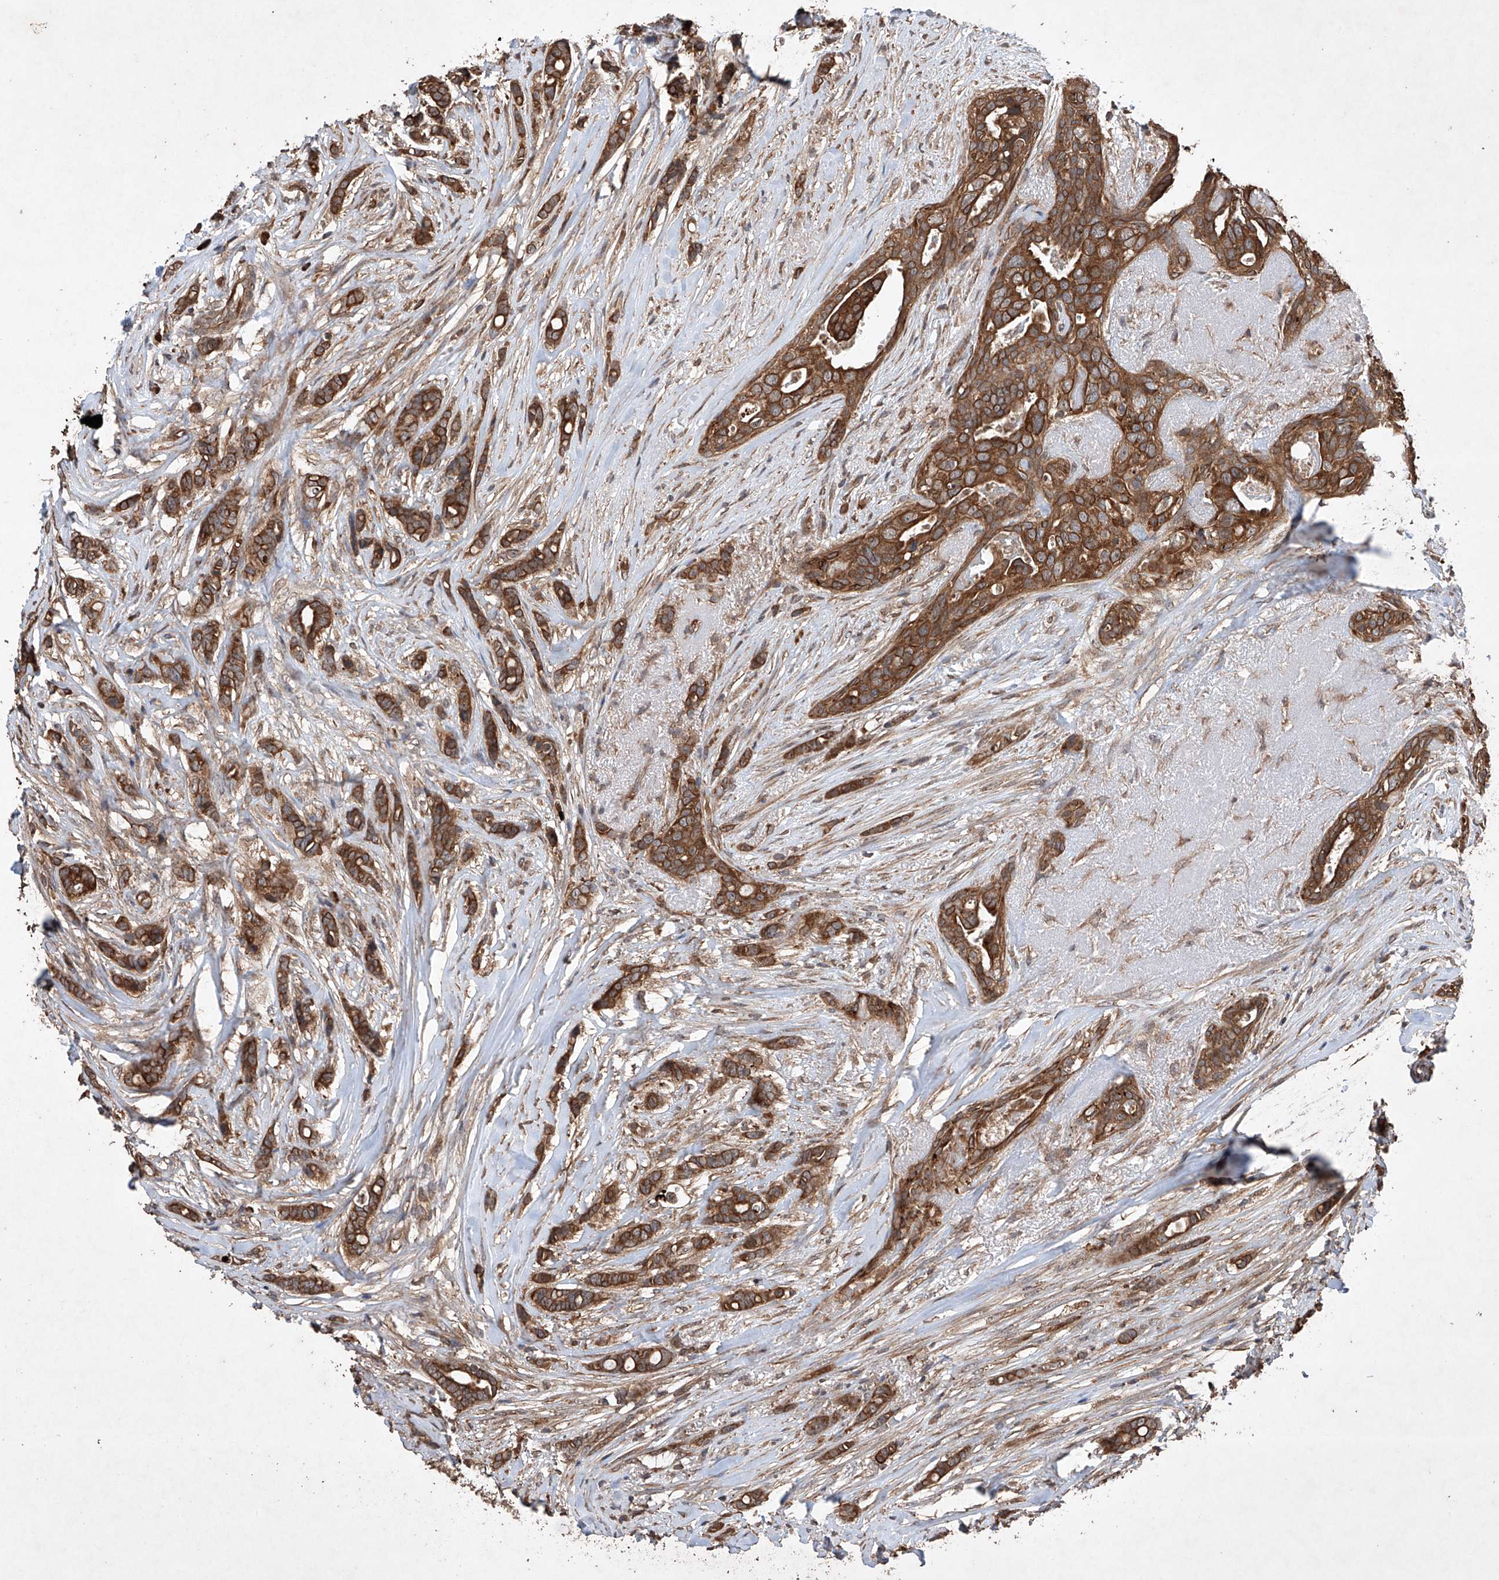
{"staining": {"intensity": "strong", "quantity": ">75%", "location": "cytoplasmic/membranous"}, "tissue": "breast cancer", "cell_type": "Tumor cells", "image_type": "cancer", "snomed": [{"axis": "morphology", "description": "Lobular carcinoma"}, {"axis": "topography", "description": "Breast"}], "caption": "Breast cancer (lobular carcinoma) tissue reveals strong cytoplasmic/membranous staining in approximately >75% of tumor cells", "gene": "LURAP1", "patient": {"sex": "female", "age": 51}}